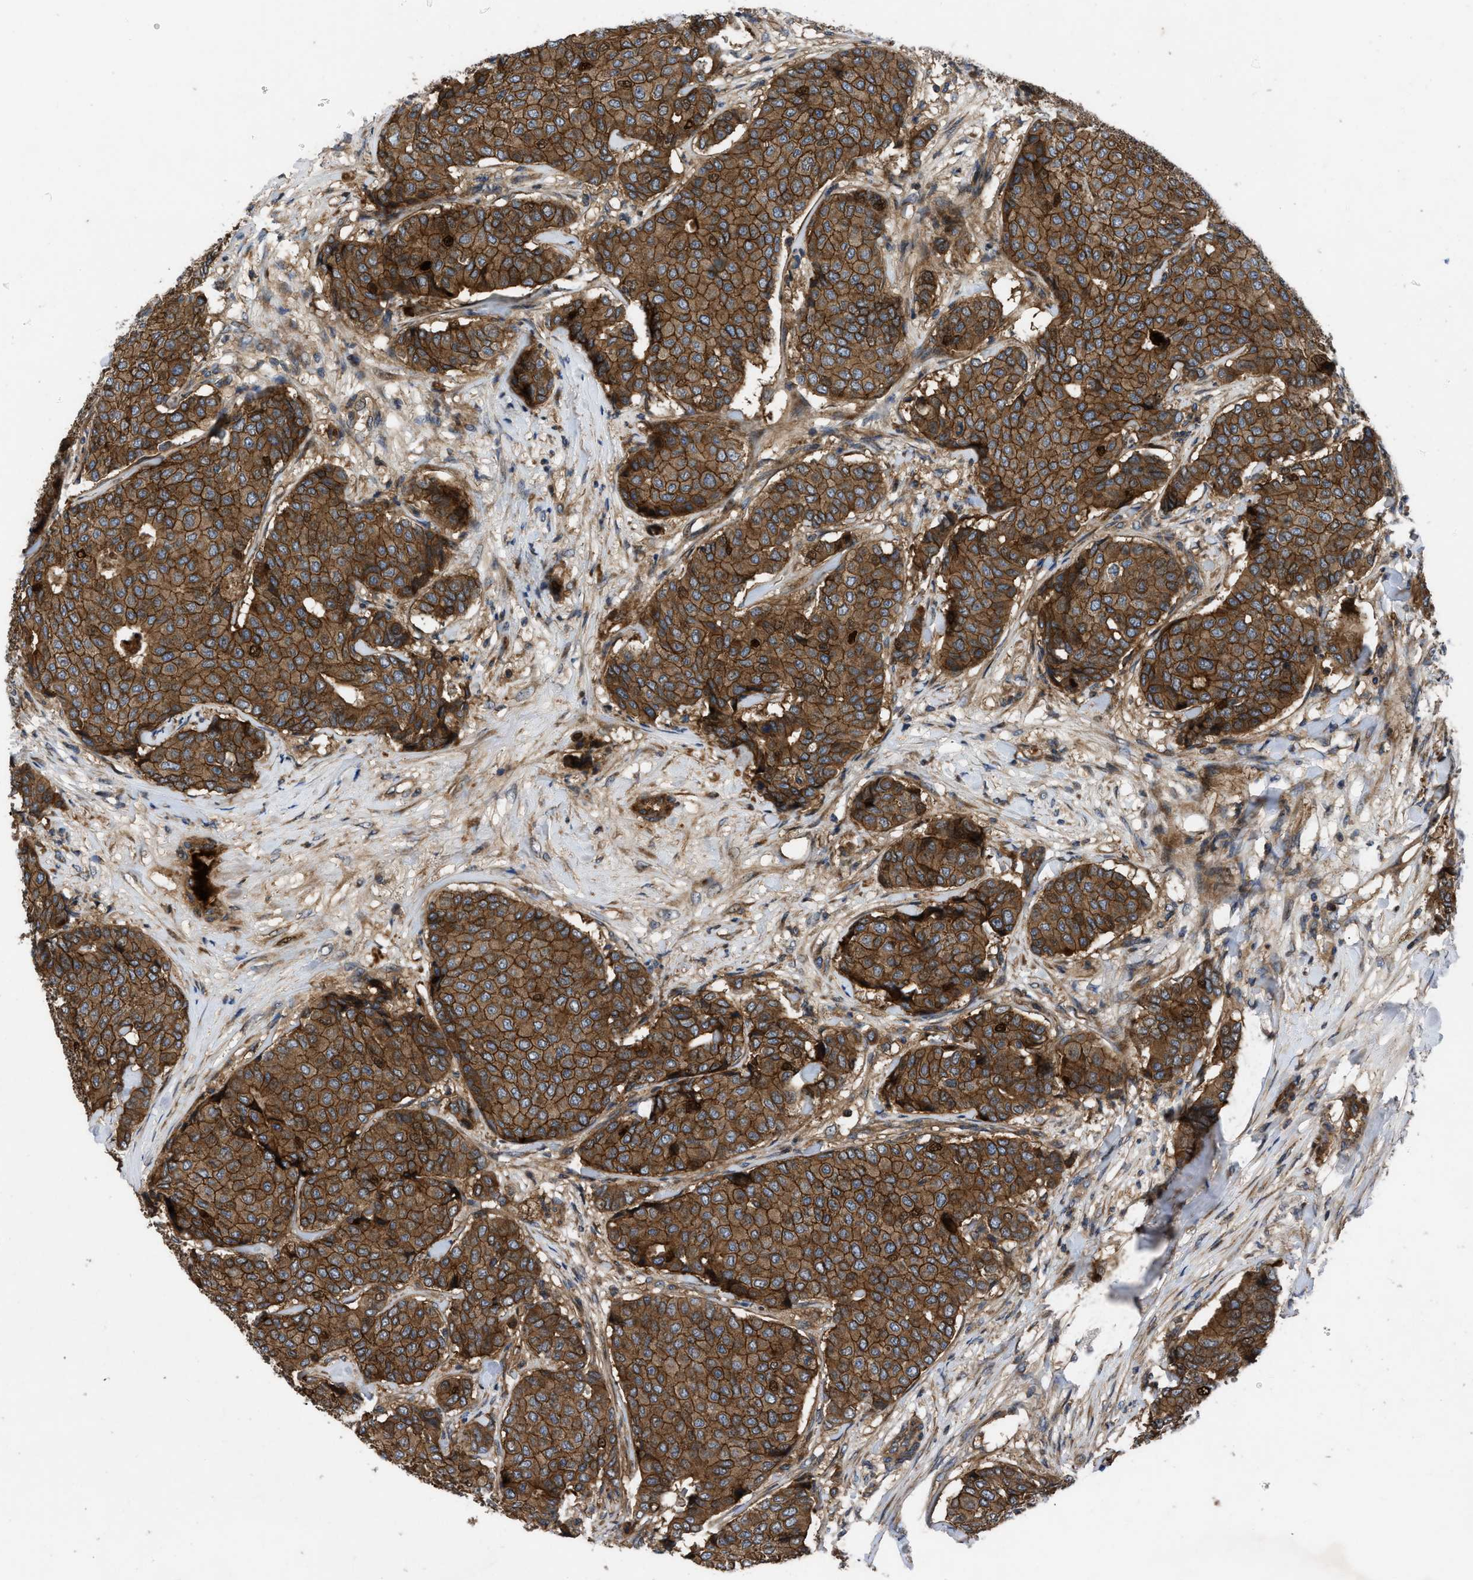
{"staining": {"intensity": "strong", "quantity": ">75%", "location": "cytoplasmic/membranous"}, "tissue": "breast cancer", "cell_type": "Tumor cells", "image_type": "cancer", "snomed": [{"axis": "morphology", "description": "Duct carcinoma"}, {"axis": "topography", "description": "Breast"}], "caption": "Protein staining displays strong cytoplasmic/membranous staining in about >75% of tumor cells in breast invasive ductal carcinoma.", "gene": "CNNM3", "patient": {"sex": "female", "age": 75}}